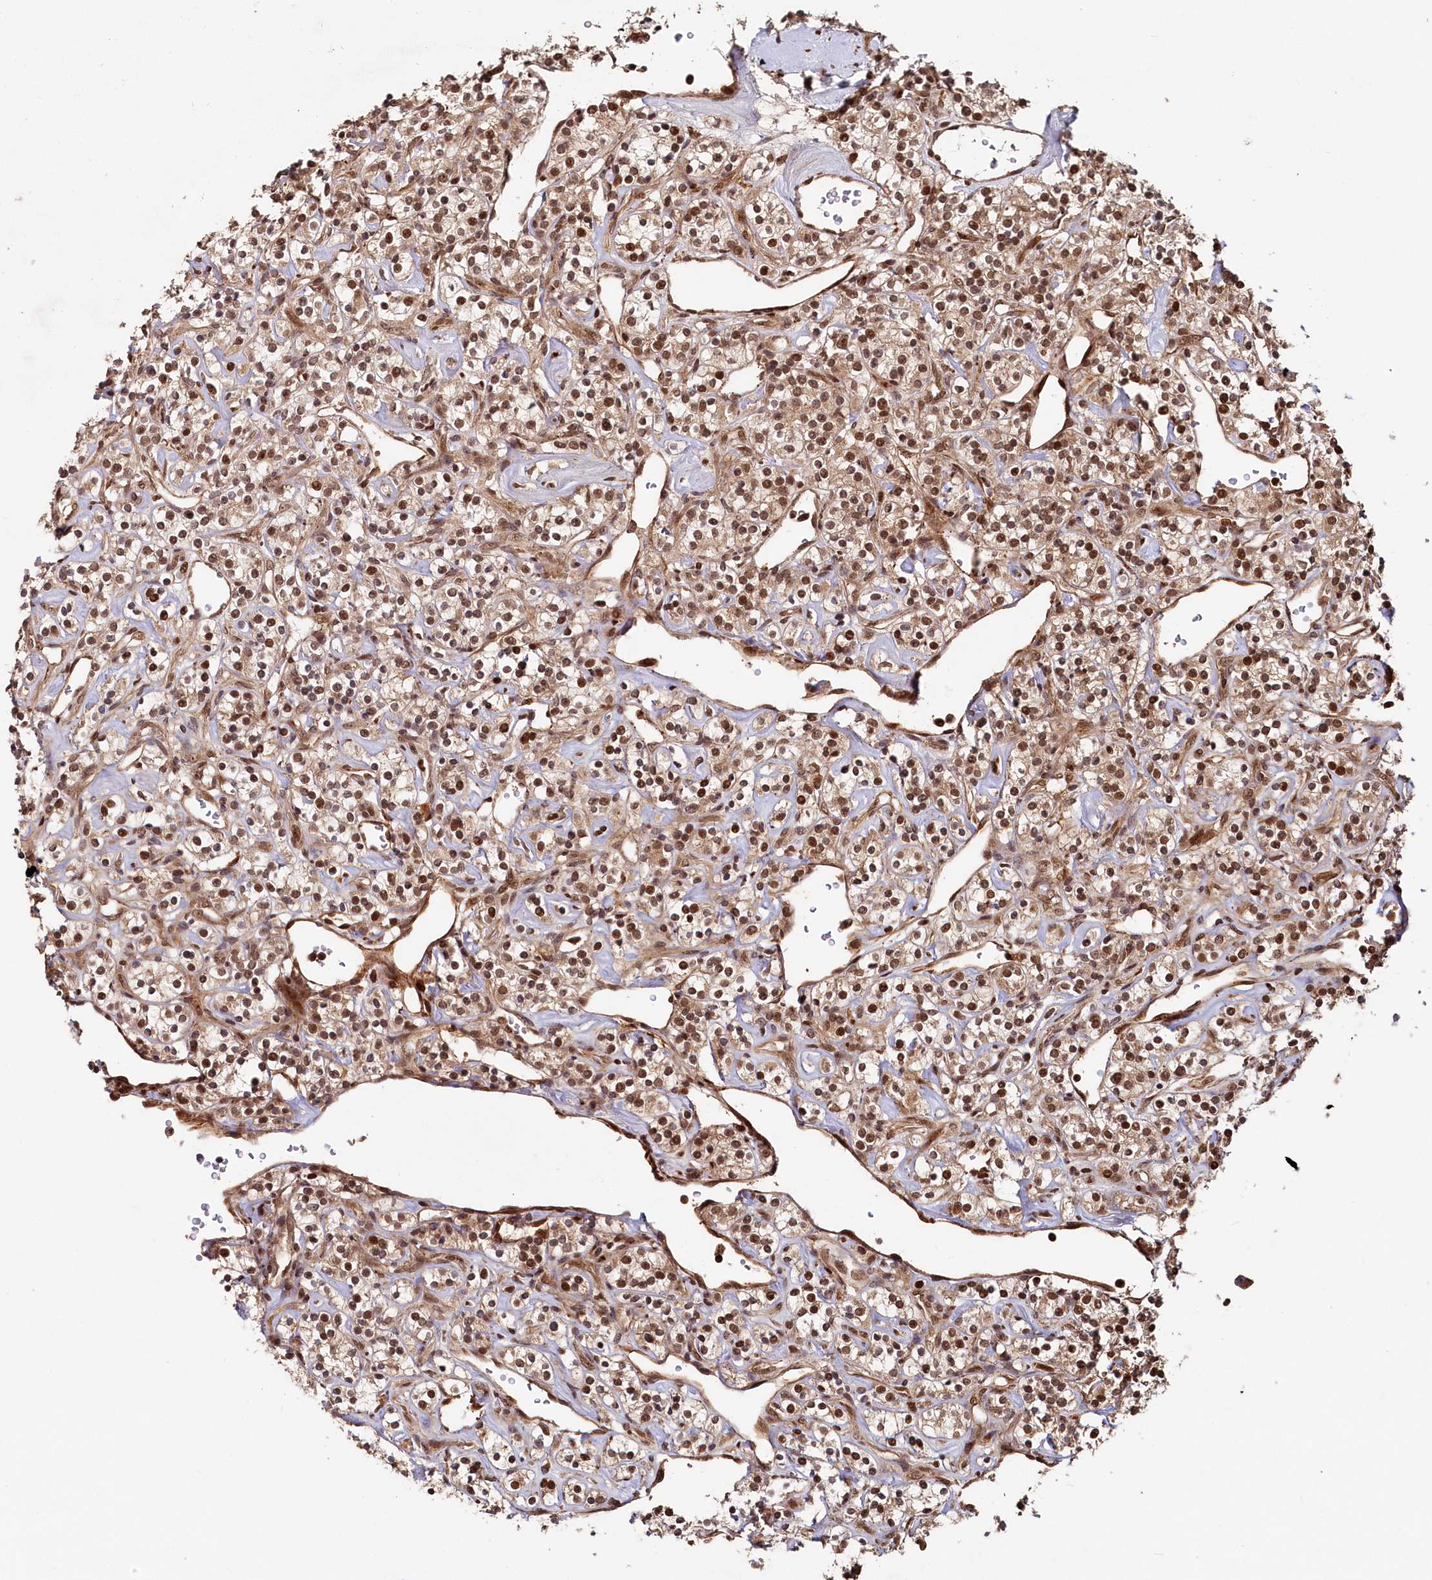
{"staining": {"intensity": "moderate", "quantity": ">75%", "location": "nuclear"}, "tissue": "renal cancer", "cell_type": "Tumor cells", "image_type": "cancer", "snomed": [{"axis": "morphology", "description": "Adenocarcinoma, NOS"}, {"axis": "topography", "description": "Kidney"}], "caption": "IHC staining of renal adenocarcinoma, which demonstrates medium levels of moderate nuclear positivity in approximately >75% of tumor cells indicating moderate nuclear protein positivity. The staining was performed using DAB (3,3'-diaminobenzidine) (brown) for protein detection and nuclei were counterstained in hematoxylin (blue).", "gene": "TRIM23", "patient": {"sex": "male", "age": 77}}